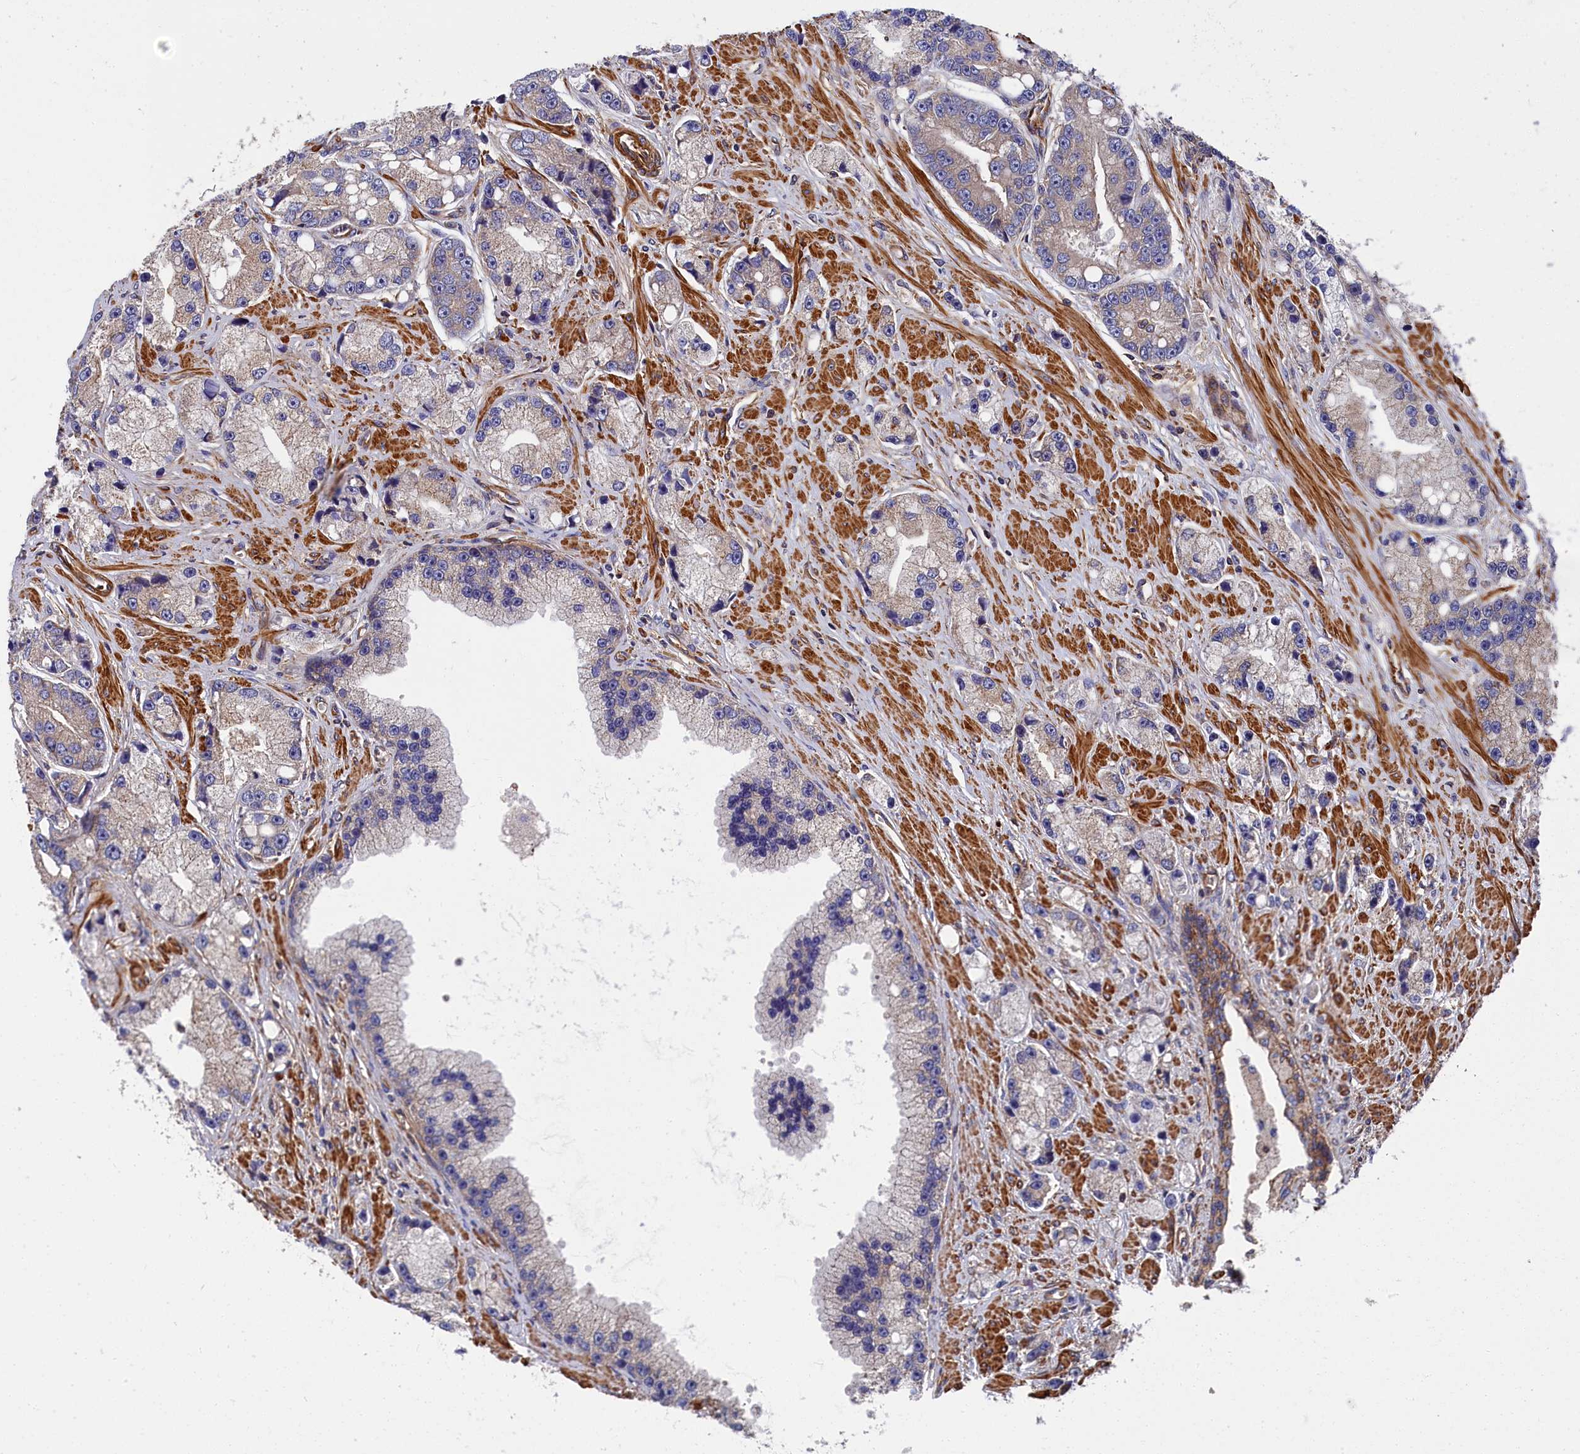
{"staining": {"intensity": "negative", "quantity": "none", "location": "none"}, "tissue": "prostate cancer", "cell_type": "Tumor cells", "image_type": "cancer", "snomed": [{"axis": "morphology", "description": "Adenocarcinoma, High grade"}, {"axis": "topography", "description": "Prostate"}], "caption": "High magnification brightfield microscopy of prostate cancer stained with DAB (3,3'-diaminobenzidine) (brown) and counterstained with hematoxylin (blue): tumor cells show no significant staining.", "gene": "LDHD", "patient": {"sex": "male", "age": 74}}